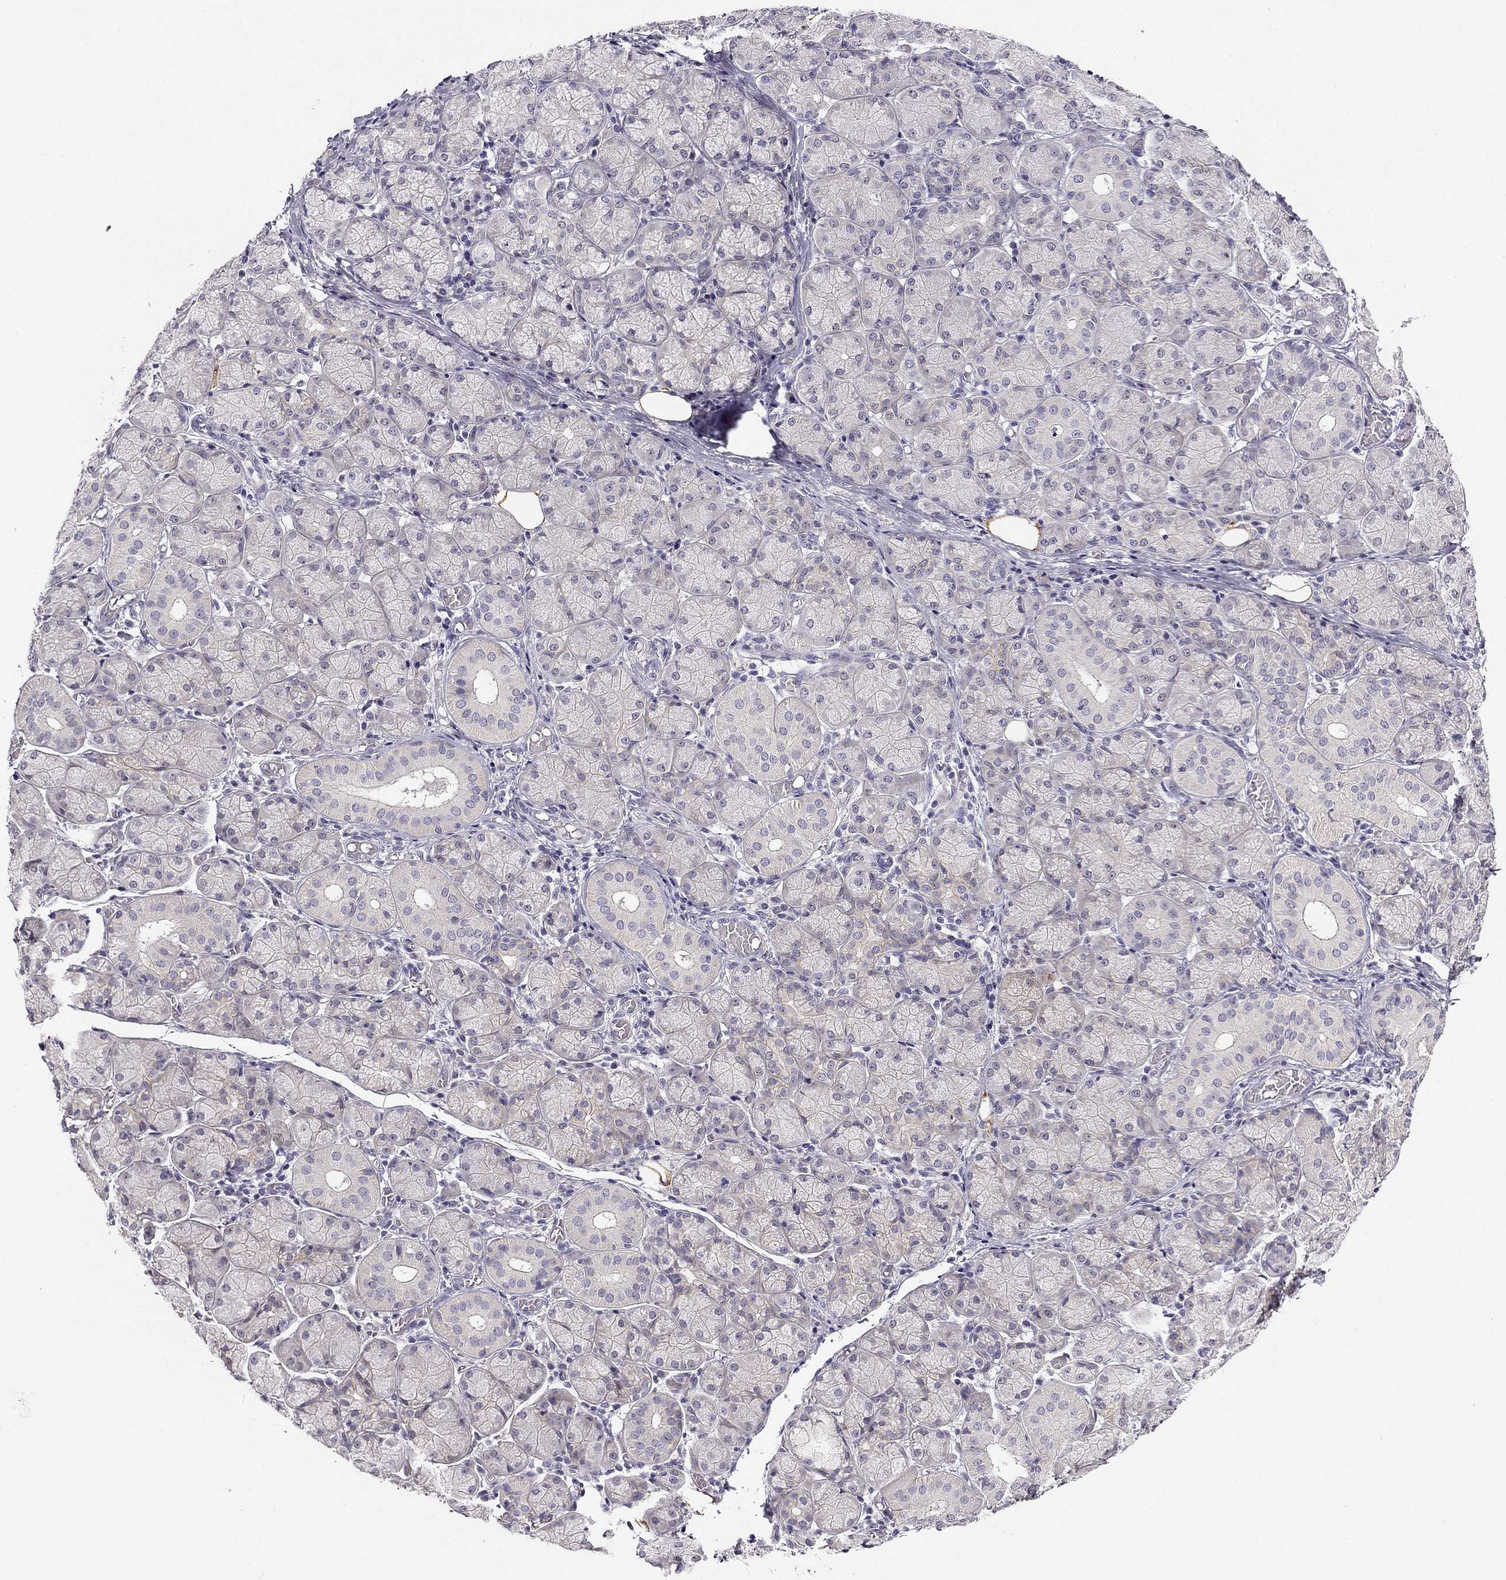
{"staining": {"intensity": "weak", "quantity": "<25%", "location": "cytoplasmic/membranous"}, "tissue": "salivary gland", "cell_type": "Glandular cells", "image_type": "normal", "snomed": [{"axis": "morphology", "description": "Normal tissue, NOS"}, {"axis": "topography", "description": "Salivary gland"}, {"axis": "topography", "description": "Peripheral nerve tissue"}], "caption": "Glandular cells are negative for protein expression in unremarkable human salivary gland. The staining was performed using DAB (3,3'-diaminobenzidine) to visualize the protein expression in brown, while the nuclei were stained in blue with hematoxylin (Magnification: 20x).", "gene": "CNR1", "patient": {"sex": "female", "age": 24}}